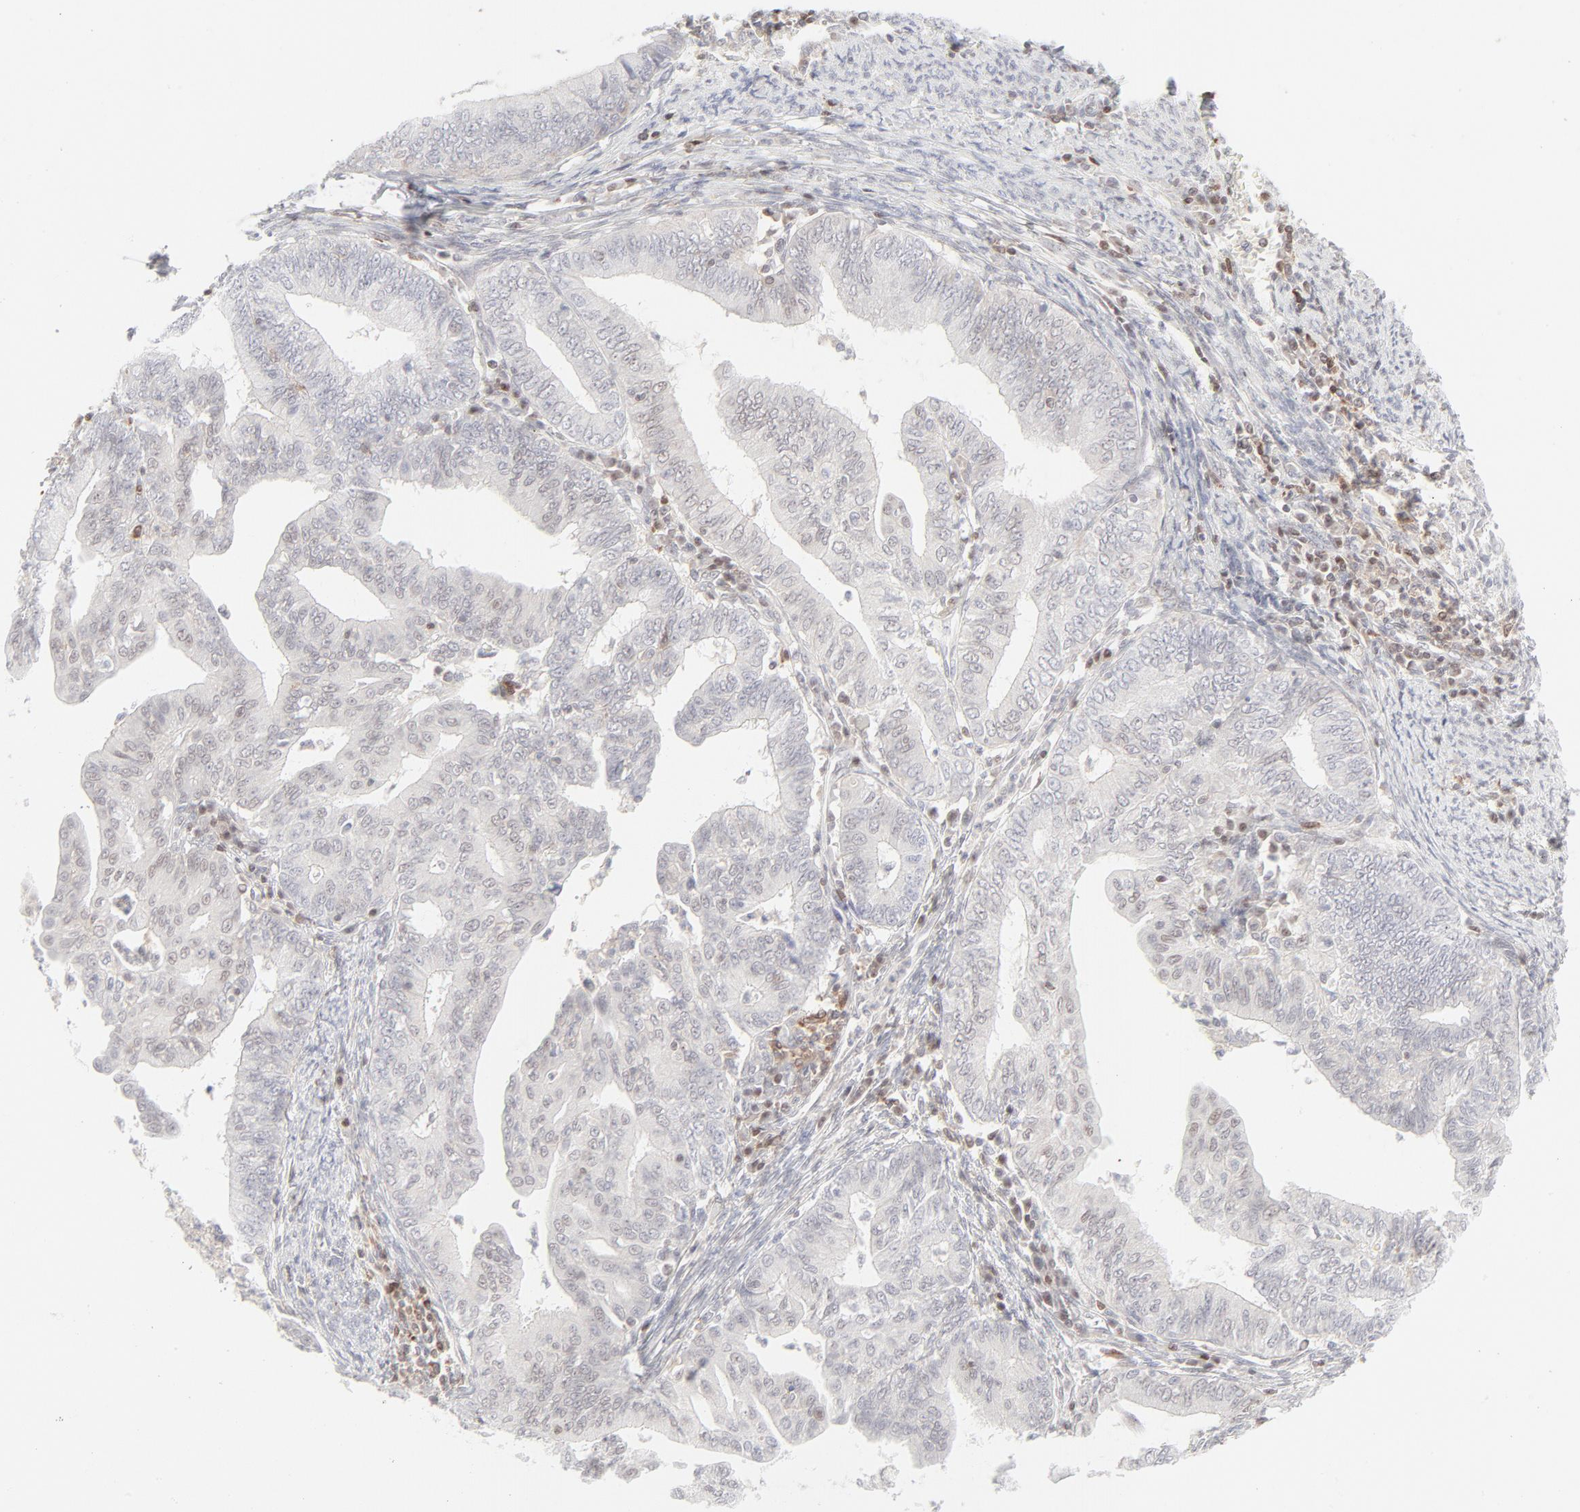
{"staining": {"intensity": "negative", "quantity": "none", "location": "none"}, "tissue": "endometrial cancer", "cell_type": "Tumor cells", "image_type": "cancer", "snomed": [{"axis": "morphology", "description": "Adenocarcinoma, NOS"}, {"axis": "topography", "description": "Endometrium"}], "caption": "High power microscopy photomicrograph of an IHC micrograph of endometrial cancer (adenocarcinoma), revealing no significant expression in tumor cells.", "gene": "PRKCB", "patient": {"sex": "female", "age": 66}}